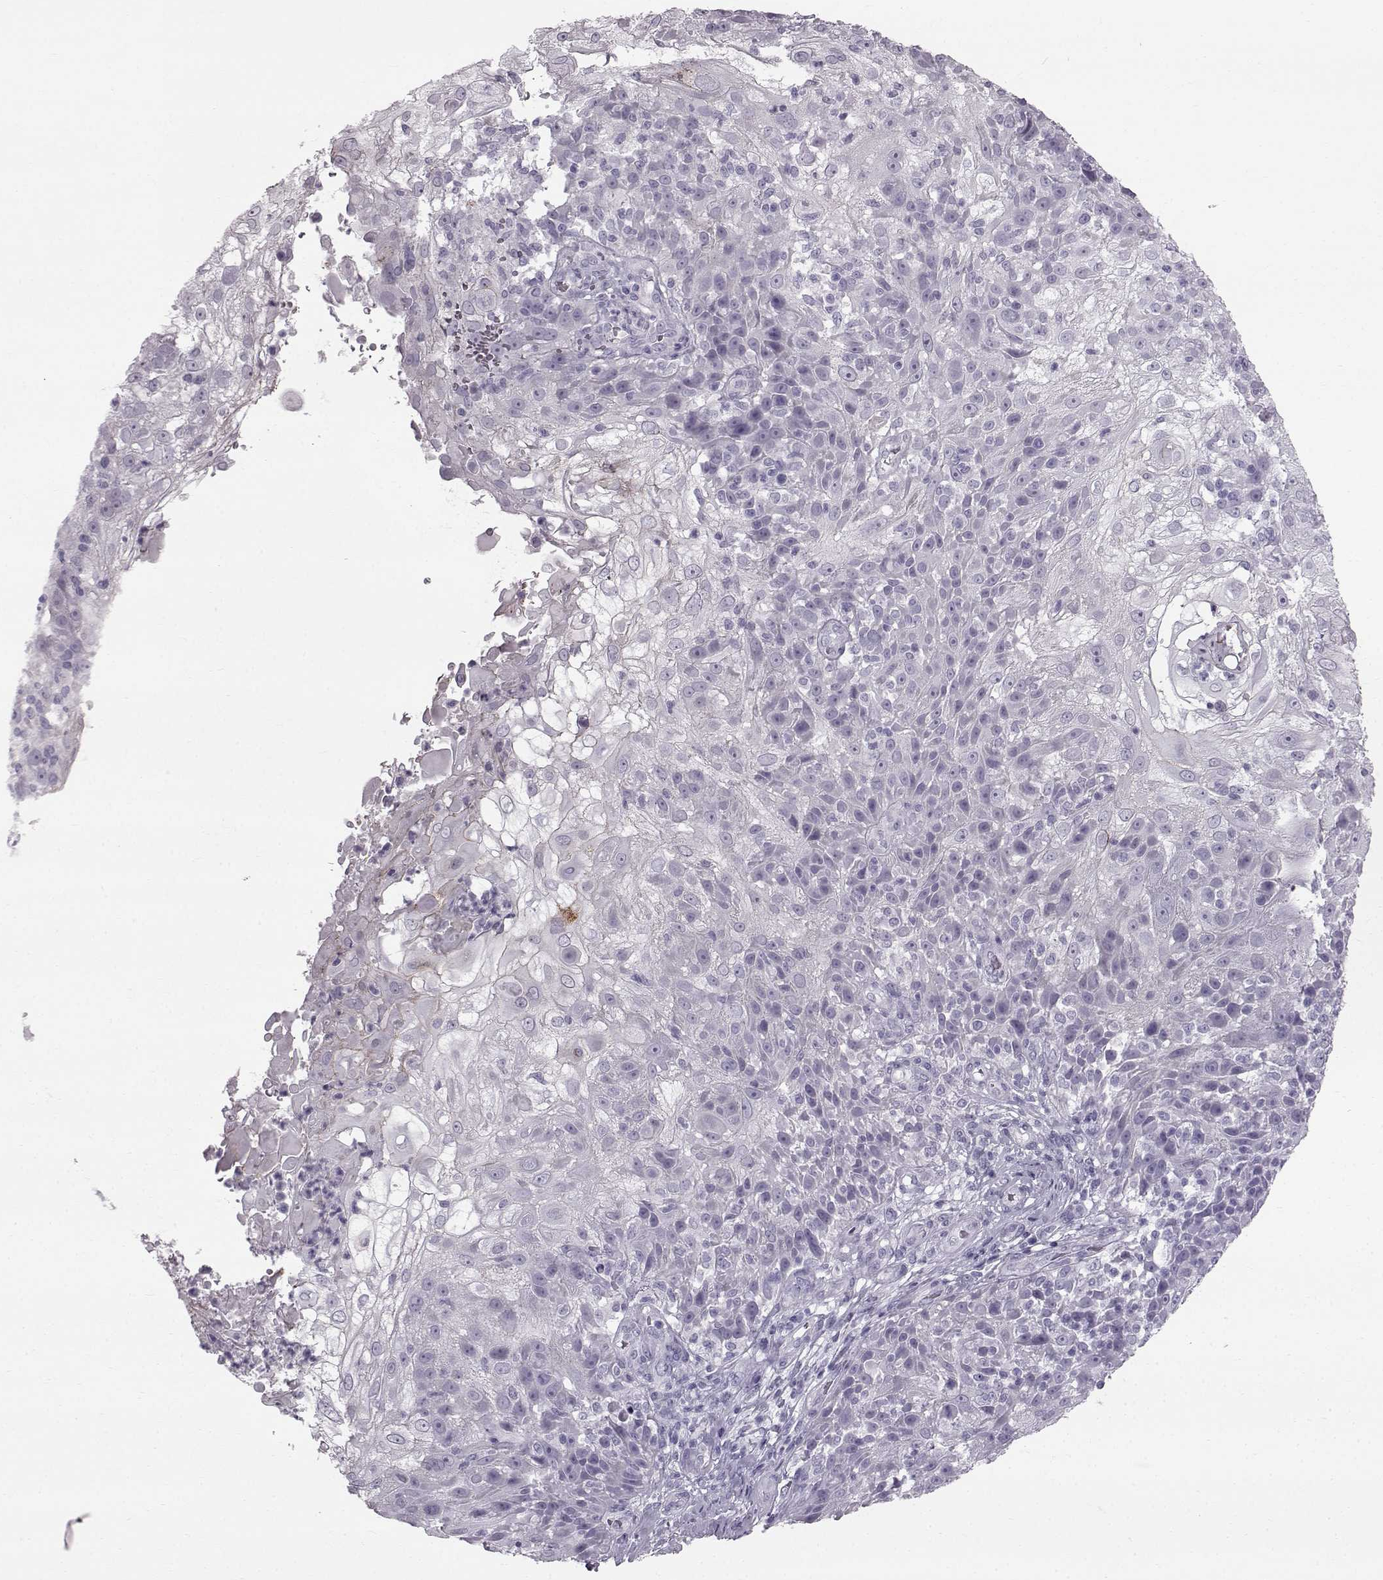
{"staining": {"intensity": "negative", "quantity": "none", "location": "none"}, "tissue": "skin cancer", "cell_type": "Tumor cells", "image_type": "cancer", "snomed": [{"axis": "morphology", "description": "Normal tissue, NOS"}, {"axis": "morphology", "description": "Squamous cell carcinoma, NOS"}, {"axis": "topography", "description": "Skin"}], "caption": "IHC photomicrograph of skin cancer (squamous cell carcinoma) stained for a protein (brown), which exhibits no staining in tumor cells.", "gene": "SLC28A2", "patient": {"sex": "female", "age": 83}}